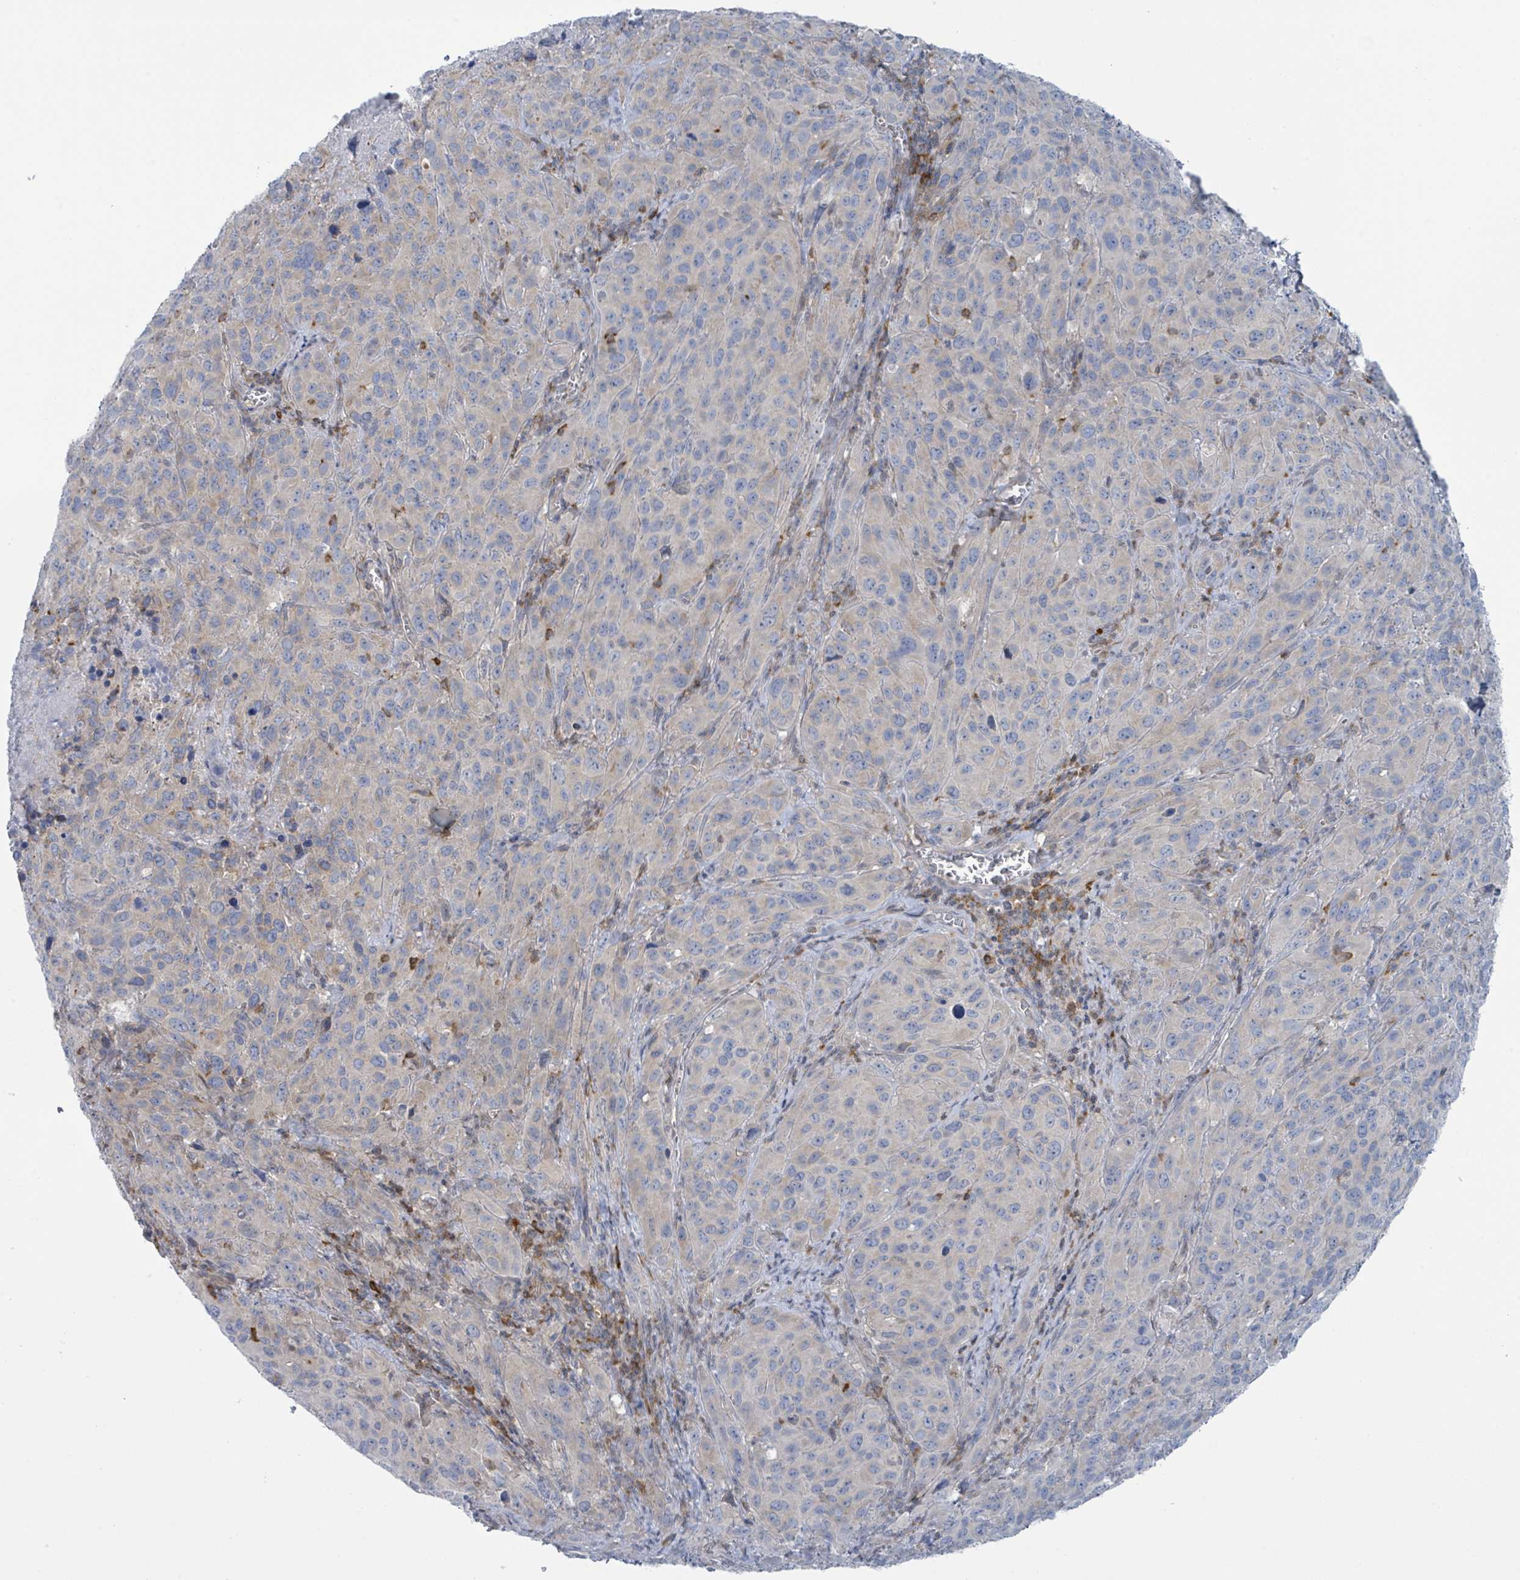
{"staining": {"intensity": "negative", "quantity": "none", "location": "none"}, "tissue": "cervical cancer", "cell_type": "Tumor cells", "image_type": "cancer", "snomed": [{"axis": "morphology", "description": "Squamous cell carcinoma, NOS"}, {"axis": "topography", "description": "Cervix"}], "caption": "Protein analysis of squamous cell carcinoma (cervical) exhibits no significant staining in tumor cells.", "gene": "DGKZ", "patient": {"sex": "female", "age": 51}}